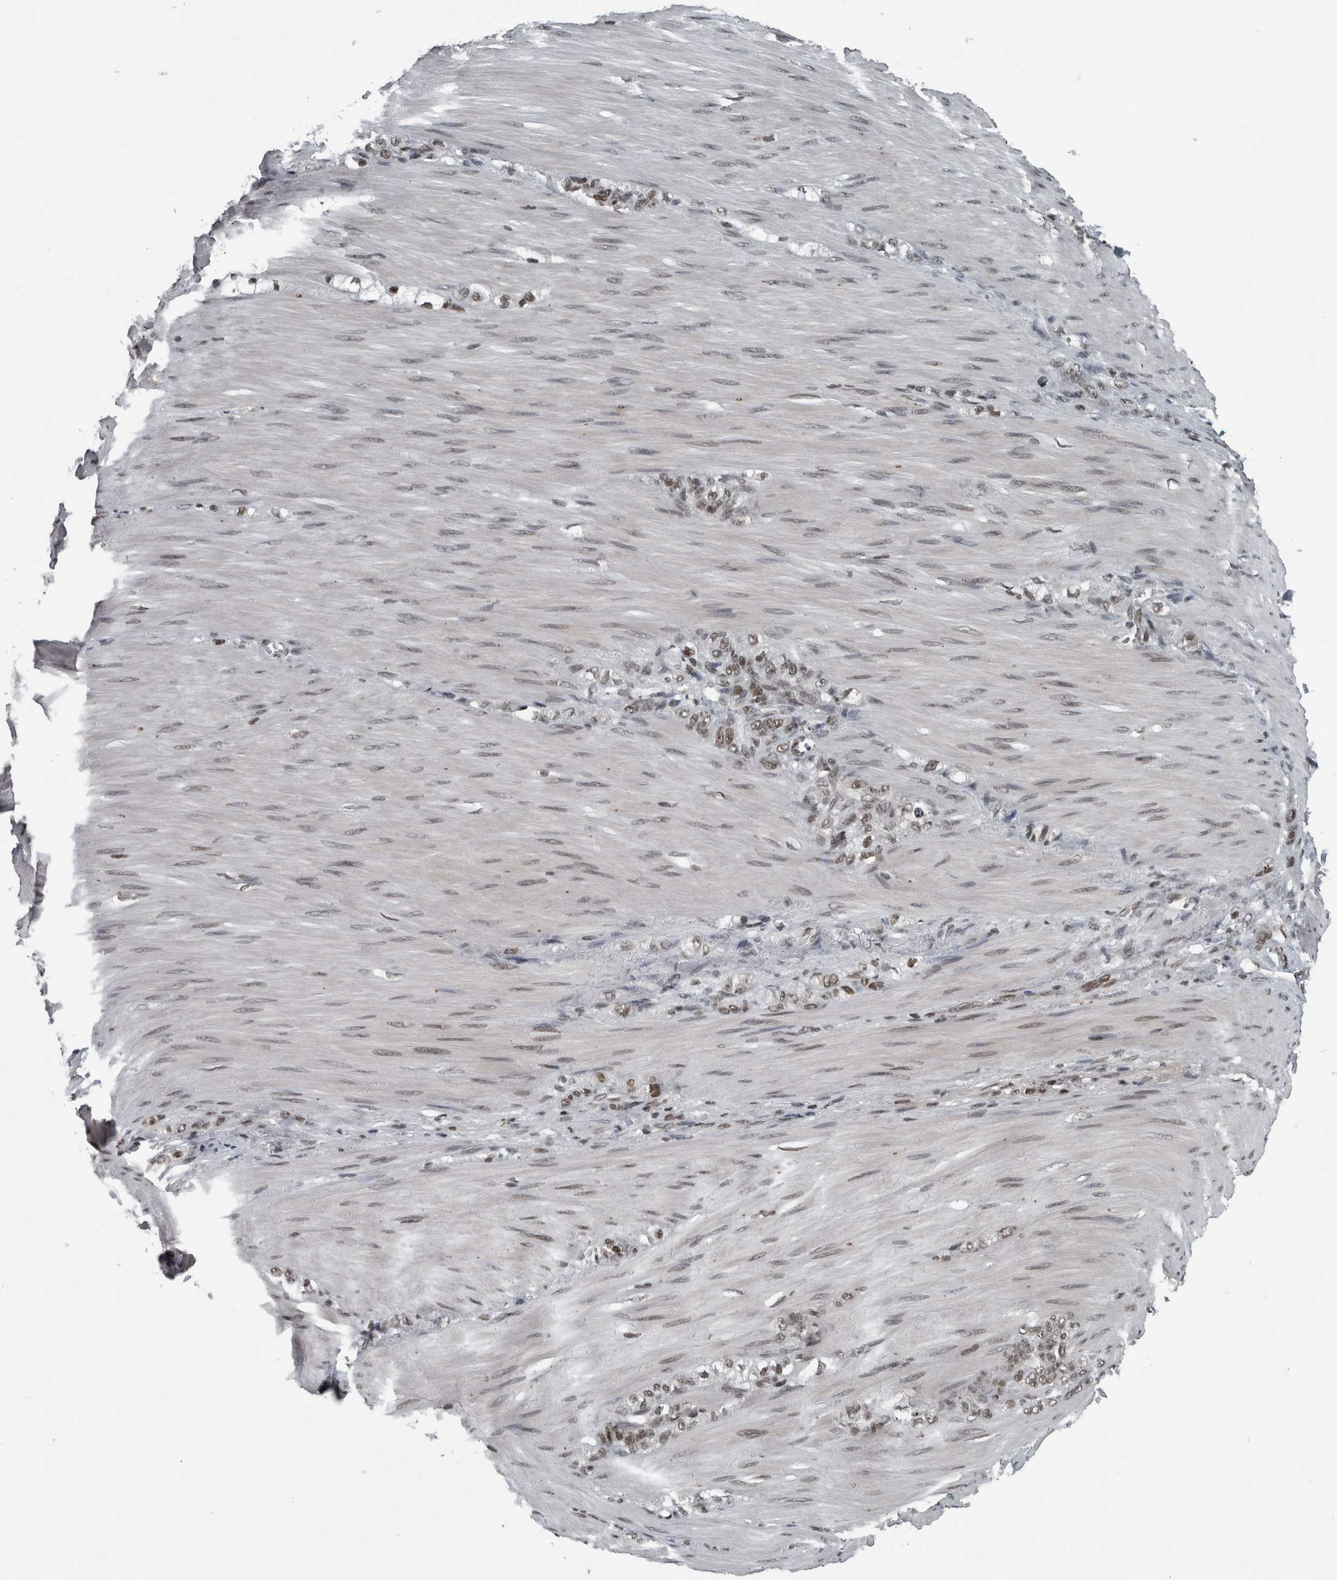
{"staining": {"intensity": "moderate", "quantity": ">75%", "location": "nuclear"}, "tissue": "stomach cancer", "cell_type": "Tumor cells", "image_type": "cancer", "snomed": [{"axis": "morphology", "description": "Normal tissue, NOS"}, {"axis": "morphology", "description": "Adenocarcinoma, NOS"}, {"axis": "topography", "description": "Stomach"}], "caption": "An image of human stomach cancer (adenocarcinoma) stained for a protein displays moderate nuclear brown staining in tumor cells.", "gene": "UNC50", "patient": {"sex": "male", "age": 82}}